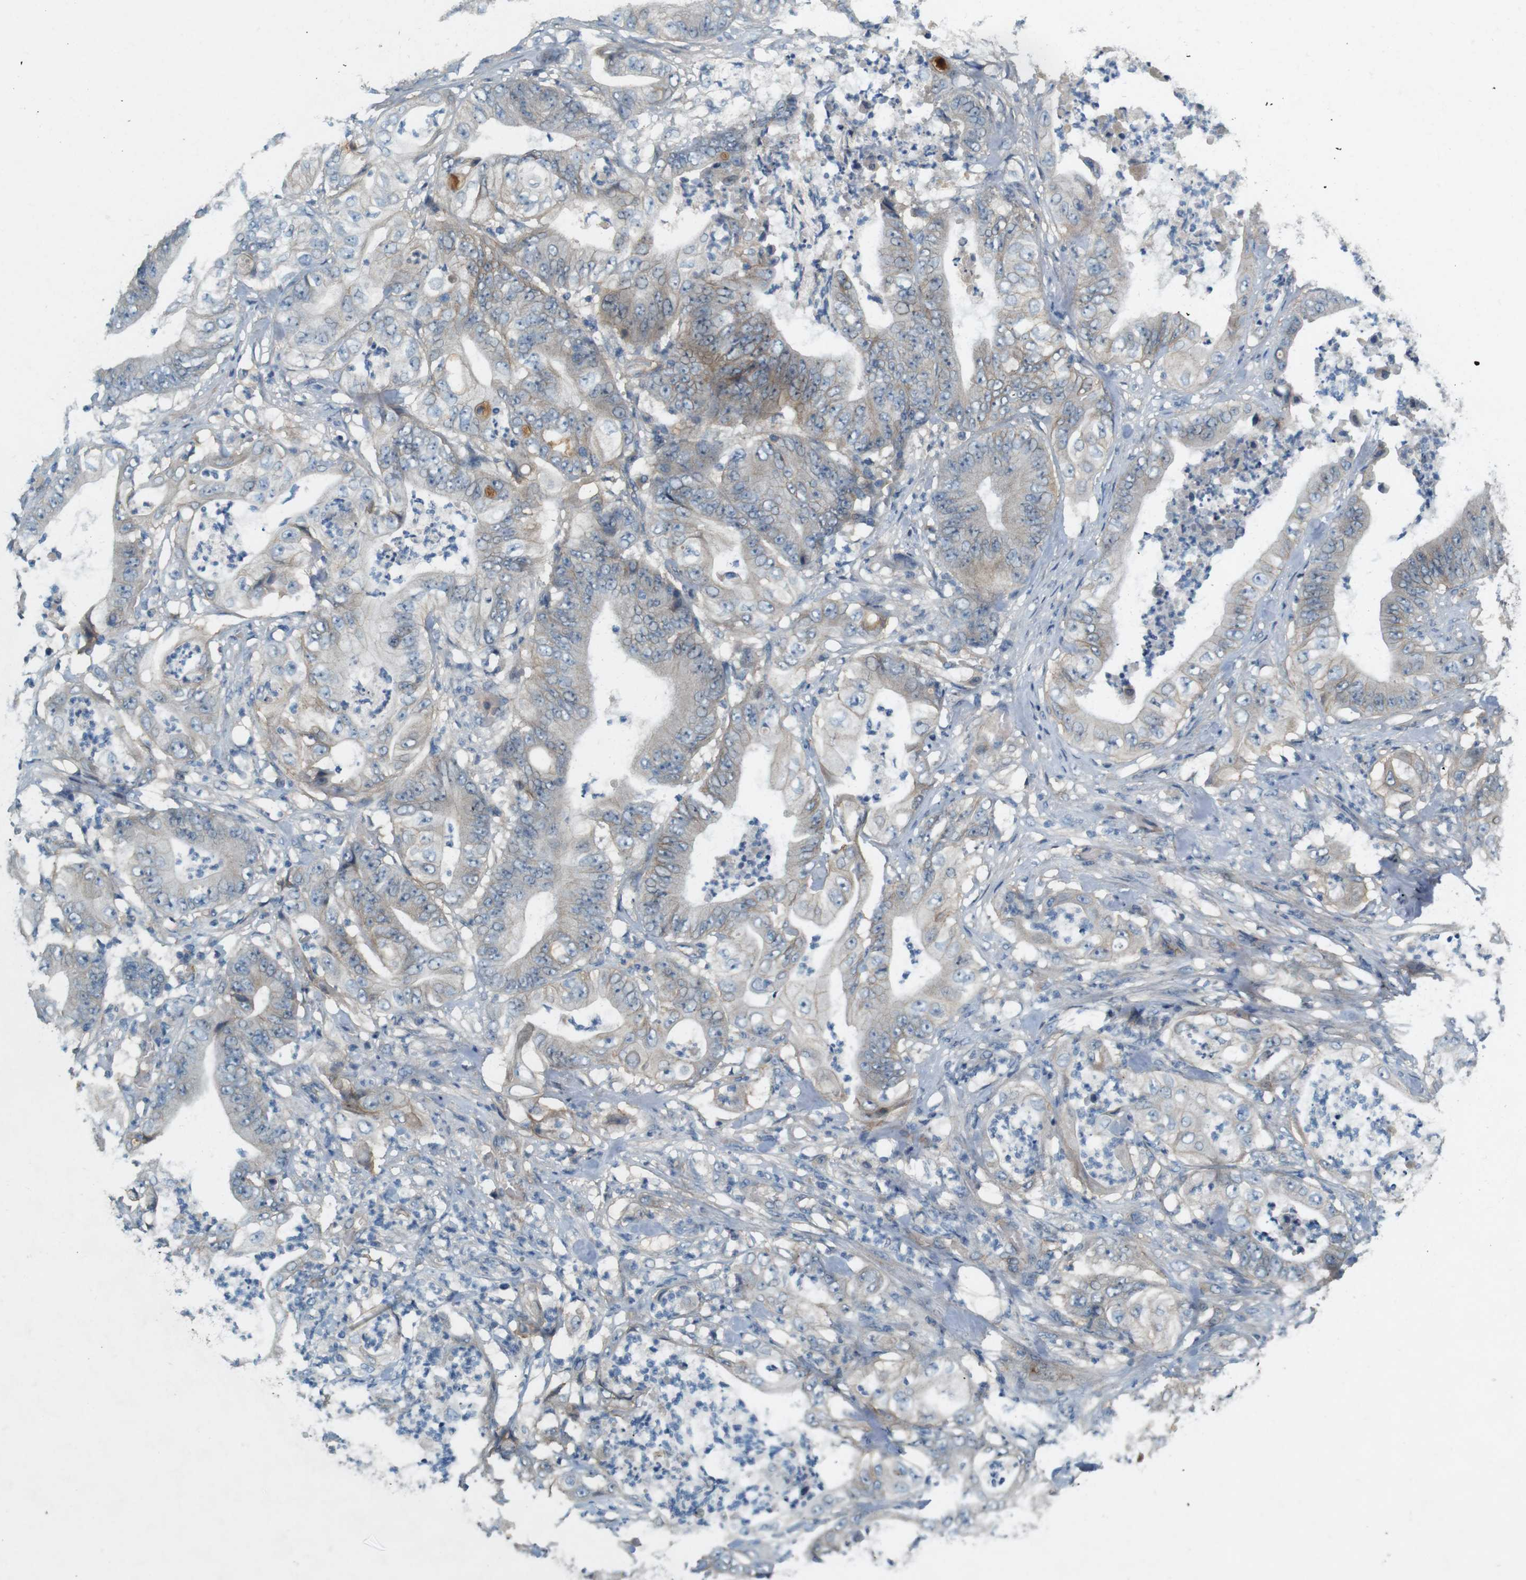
{"staining": {"intensity": "weak", "quantity": "<25%", "location": "cytoplasmic/membranous"}, "tissue": "stomach cancer", "cell_type": "Tumor cells", "image_type": "cancer", "snomed": [{"axis": "morphology", "description": "Adenocarcinoma, NOS"}, {"axis": "topography", "description": "Stomach"}], "caption": "Immunohistochemistry image of neoplastic tissue: stomach adenocarcinoma stained with DAB exhibits no significant protein expression in tumor cells.", "gene": "PVR", "patient": {"sex": "female", "age": 73}}